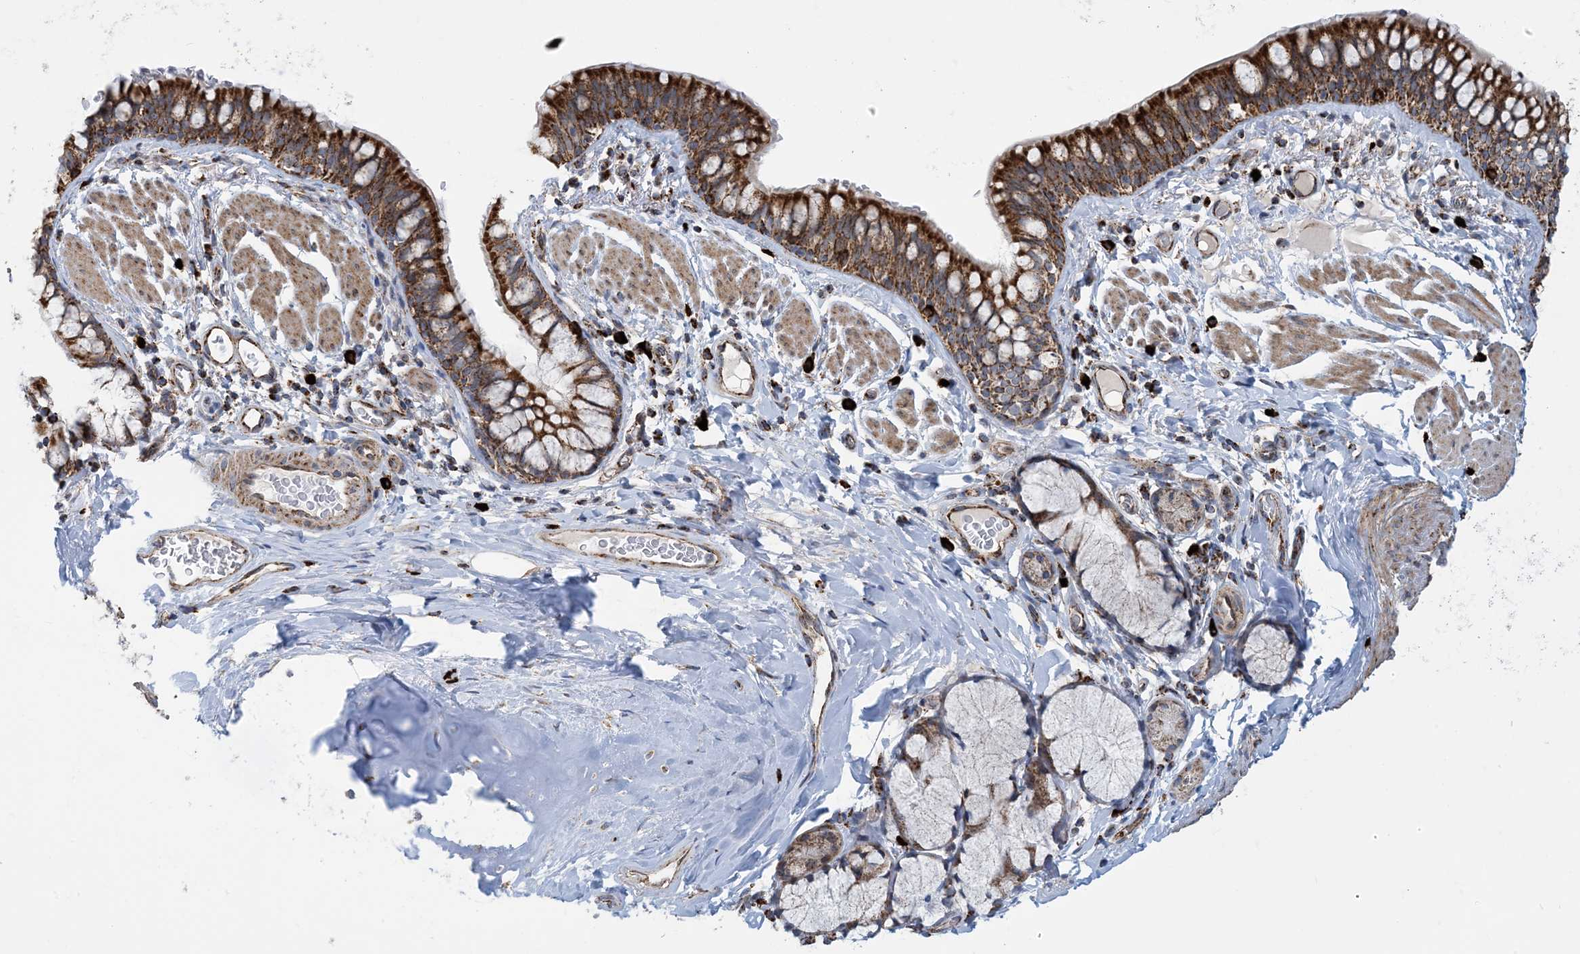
{"staining": {"intensity": "strong", "quantity": ">75%", "location": "cytoplasmic/membranous"}, "tissue": "bronchus", "cell_type": "Respiratory epithelial cells", "image_type": "normal", "snomed": [{"axis": "morphology", "description": "Normal tissue, NOS"}, {"axis": "topography", "description": "Cartilage tissue"}, {"axis": "topography", "description": "Bronchus"}], "caption": "Approximately >75% of respiratory epithelial cells in unremarkable bronchus exhibit strong cytoplasmic/membranous protein positivity as visualized by brown immunohistochemical staining.", "gene": "PCDHGA1", "patient": {"sex": "female", "age": 36}}